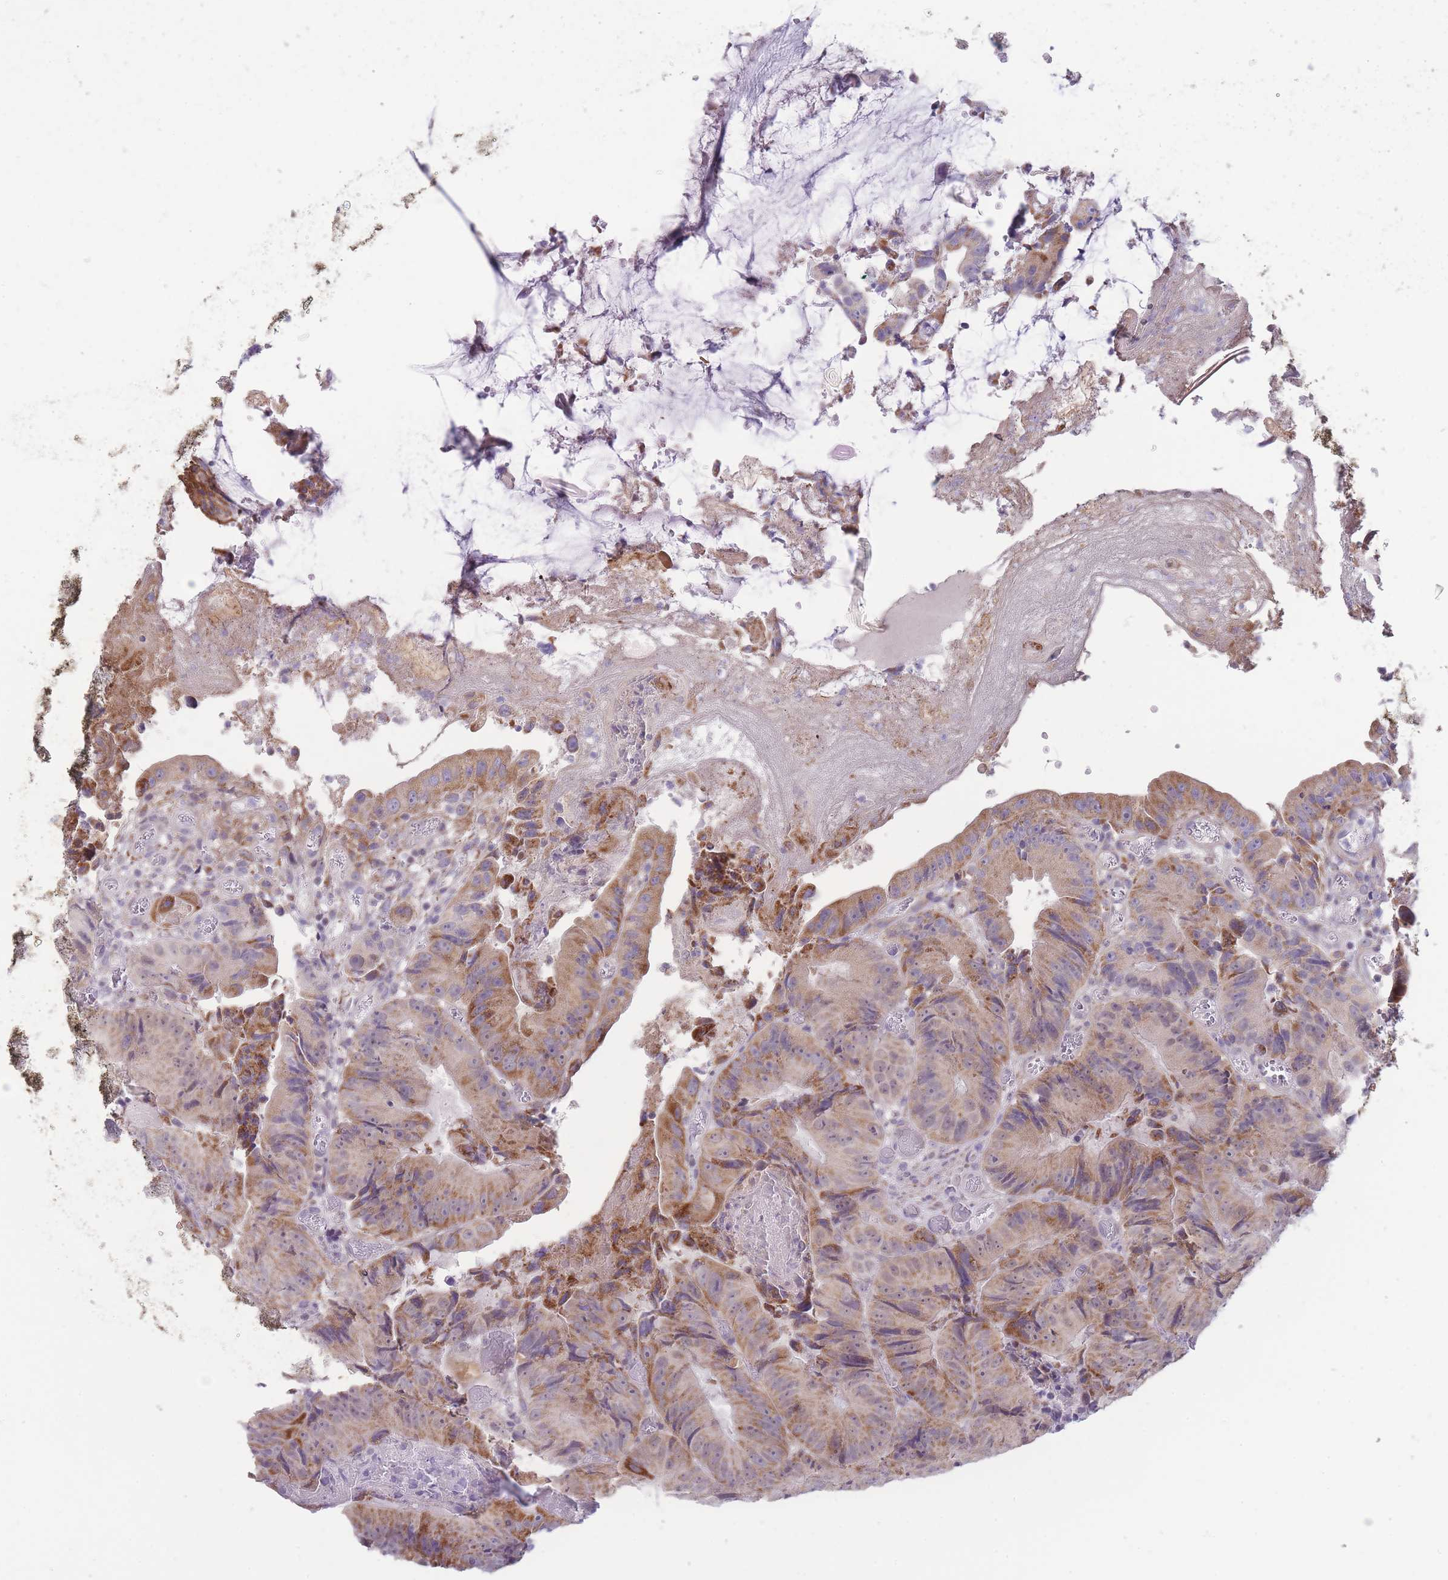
{"staining": {"intensity": "moderate", "quantity": ">75%", "location": "cytoplasmic/membranous"}, "tissue": "colorectal cancer", "cell_type": "Tumor cells", "image_type": "cancer", "snomed": [{"axis": "morphology", "description": "Adenocarcinoma, NOS"}, {"axis": "topography", "description": "Colon"}], "caption": "Protein staining of colorectal adenocarcinoma tissue demonstrates moderate cytoplasmic/membranous expression in approximately >75% of tumor cells.", "gene": "ZBTB24", "patient": {"sex": "female", "age": 86}}